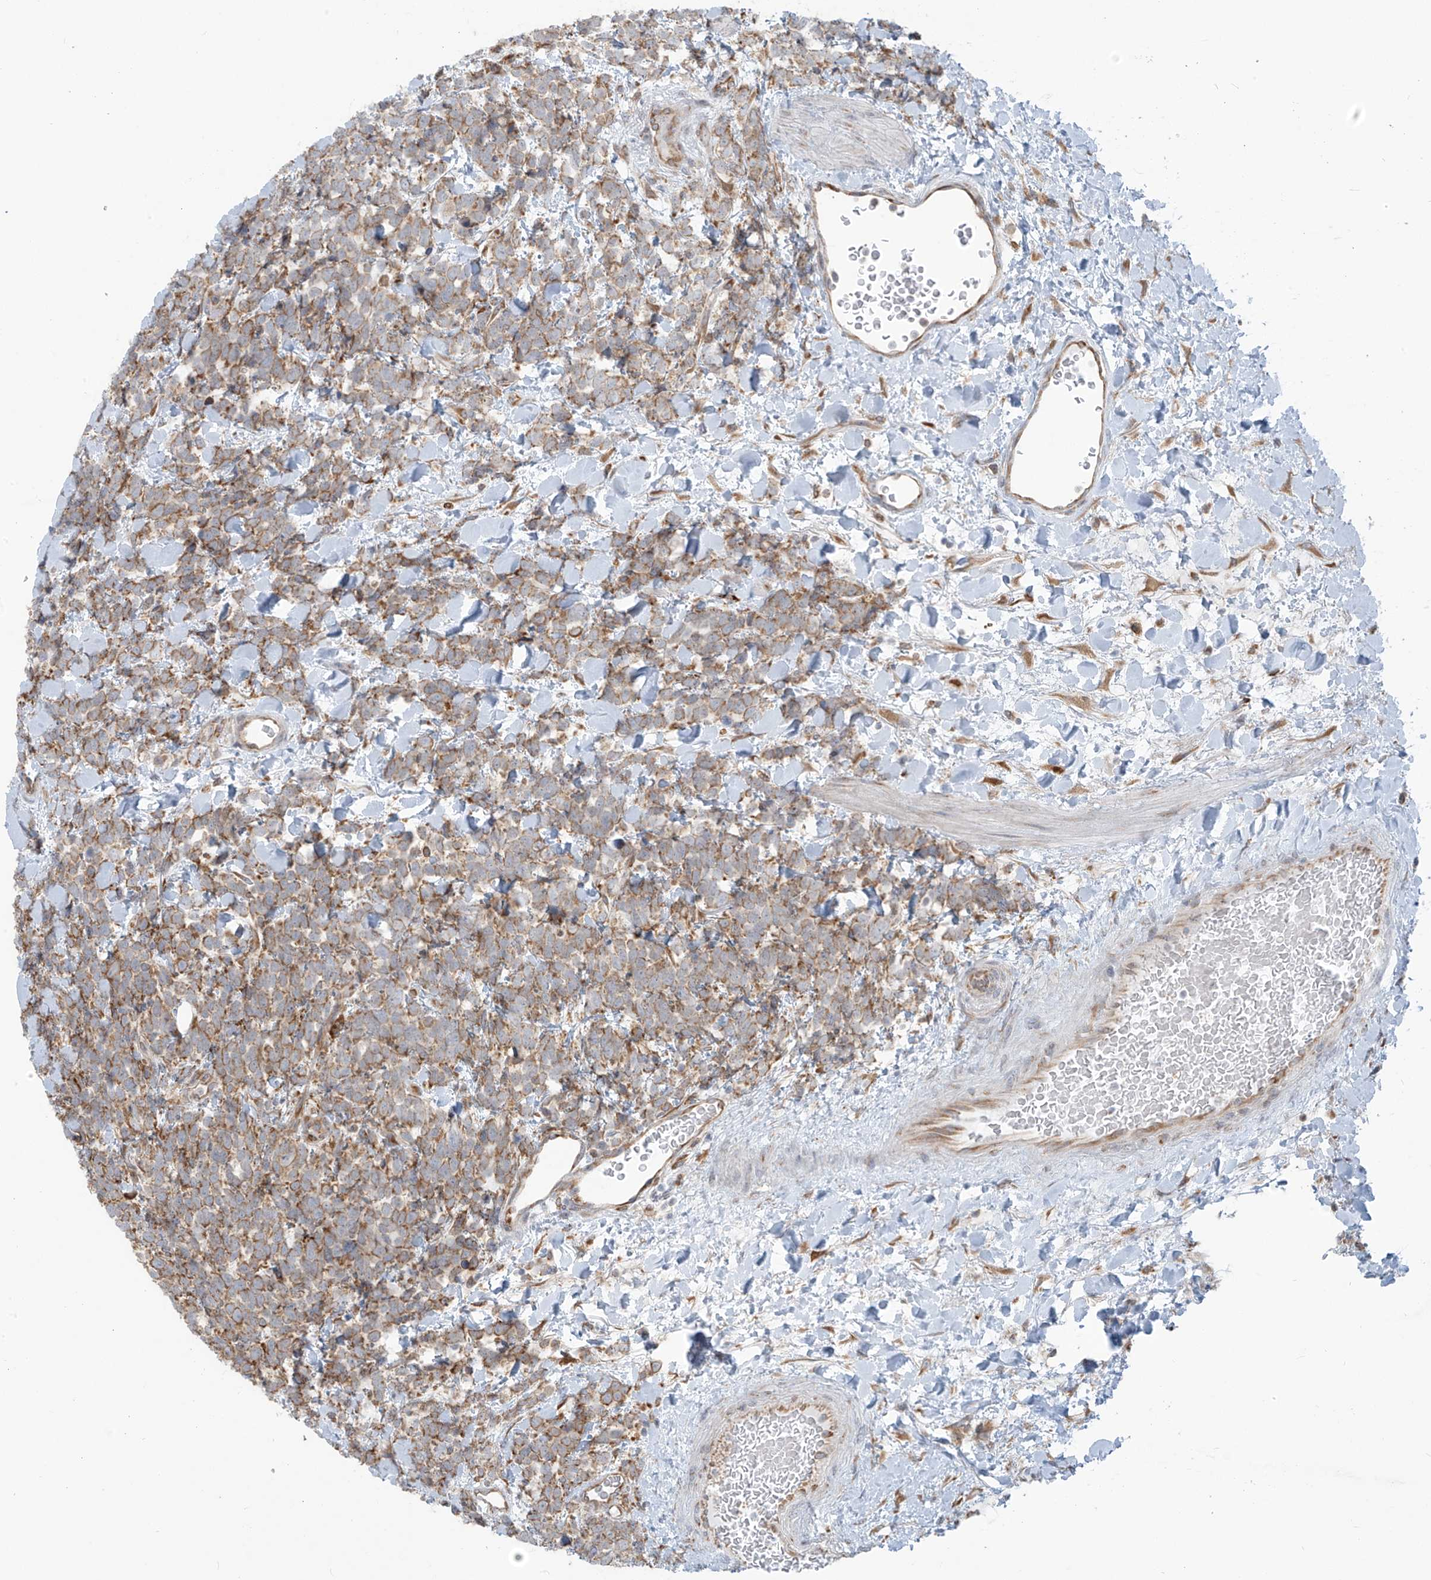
{"staining": {"intensity": "moderate", "quantity": ">75%", "location": "cytoplasmic/membranous"}, "tissue": "urothelial cancer", "cell_type": "Tumor cells", "image_type": "cancer", "snomed": [{"axis": "morphology", "description": "Urothelial carcinoma, High grade"}, {"axis": "topography", "description": "Urinary bladder"}], "caption": "Tumor cells show medium levels of moderate cytoplasmic/membranous staining in approximately >75% of cells in human urothelial carcinoma (high-grade). The protein of interest is stained brown, and the nuclei are stained in blue (DAB IHC with brightfield microscopy, high magnification).", "gene": "KATNIP", "patient": {"sex": "female", "age": 82}}